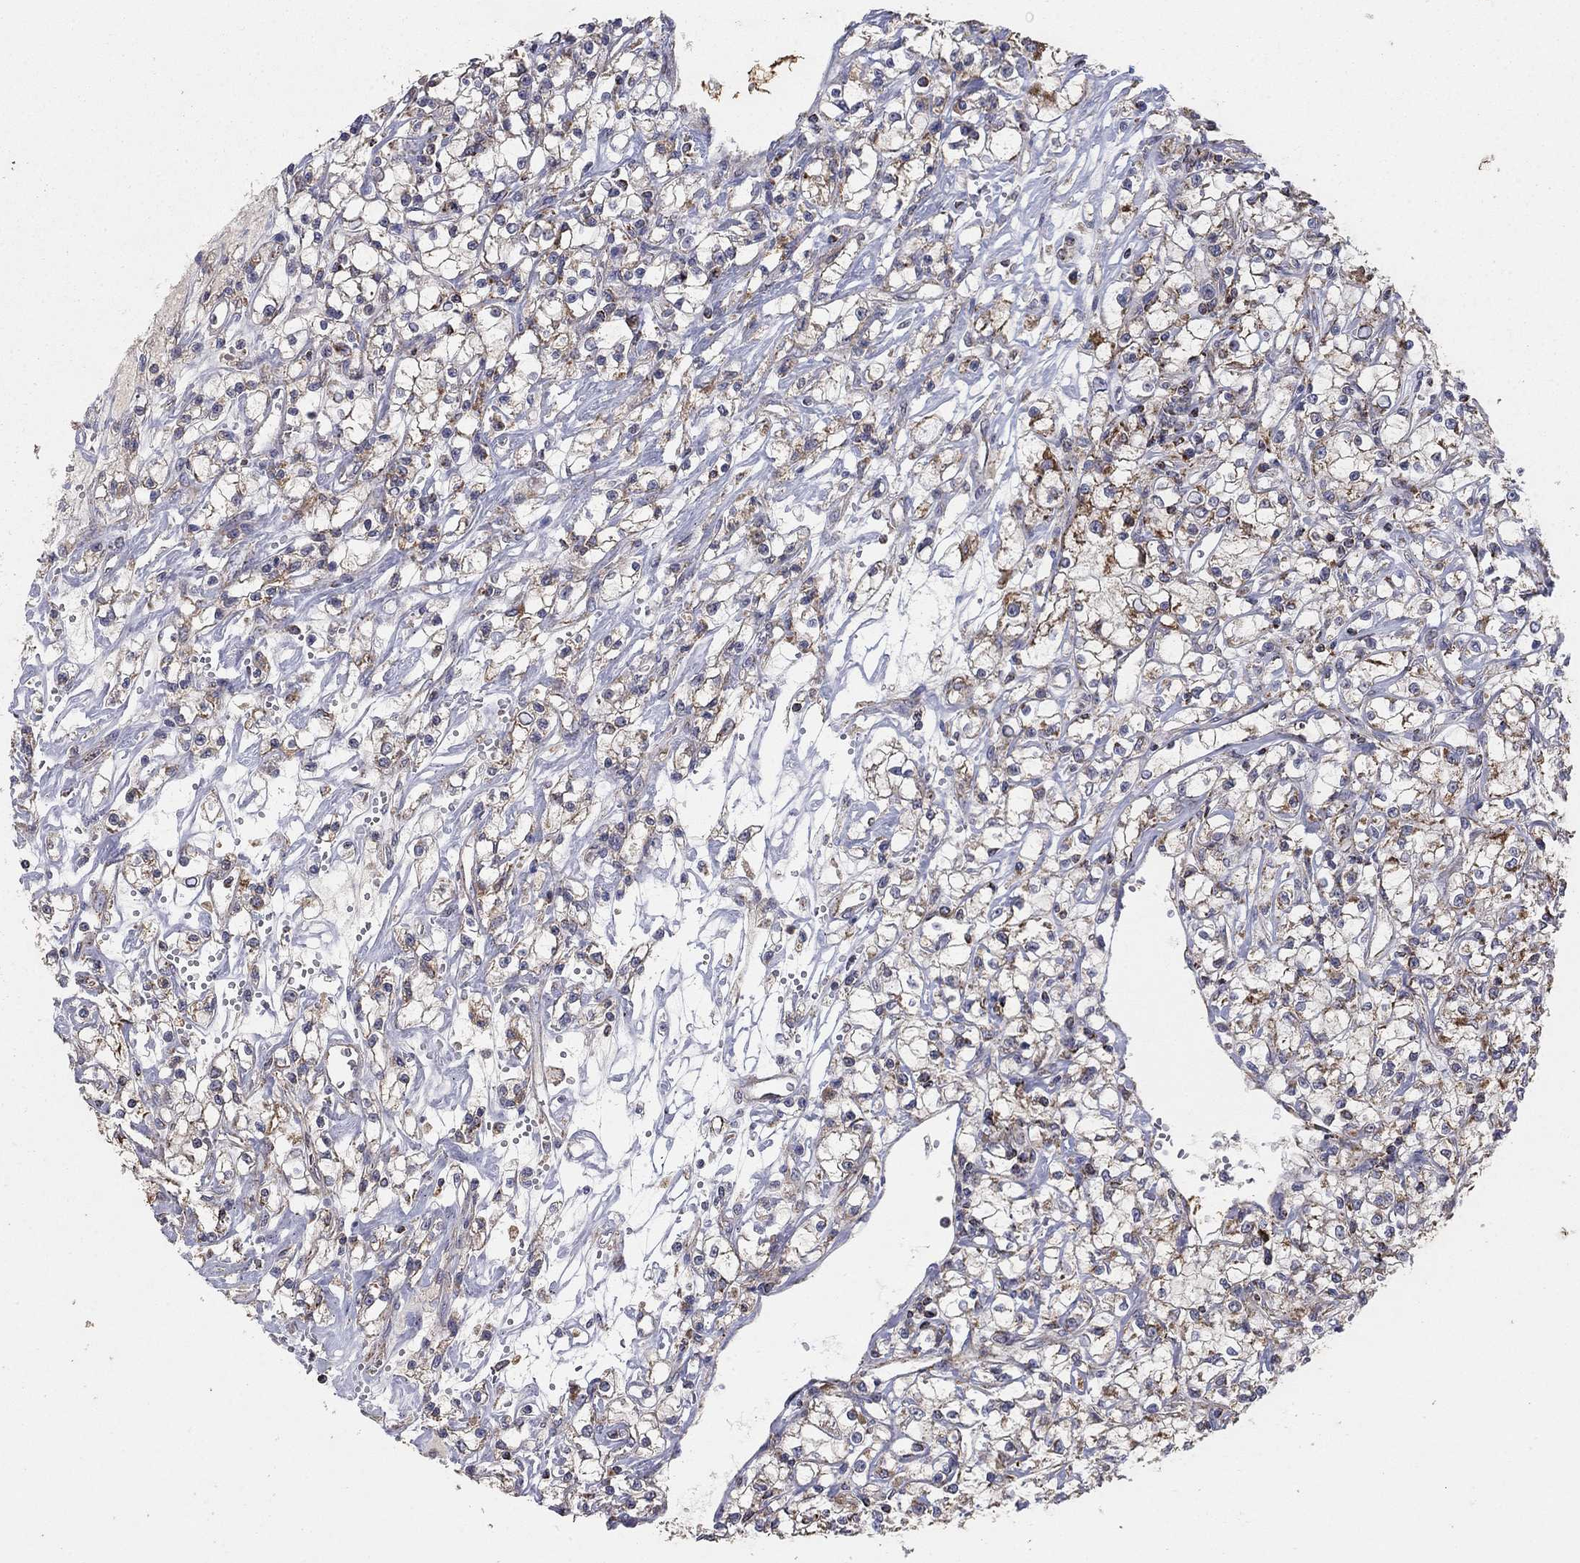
{"staining": {"intensity": "weak", "quantity": "25%-75%", "location": "cytoplasmic/membranous"}, "tissue": "renal cancer", "cell_type": "Tumor cells", "image_type": "cancer", "snomed": [{"axis": "morphology", "description": "Adenocarcinoma, NOS"}, {"axis": "topography", "description": "Kidney"}], "caption": "Weak cytoplasmic/membranous protein staining is identified in about 25%-75% of tumor cells in adenocarcinoma (renal).", "gene": "GPSM1", "patient": {"sex": "female", "age": 59}}